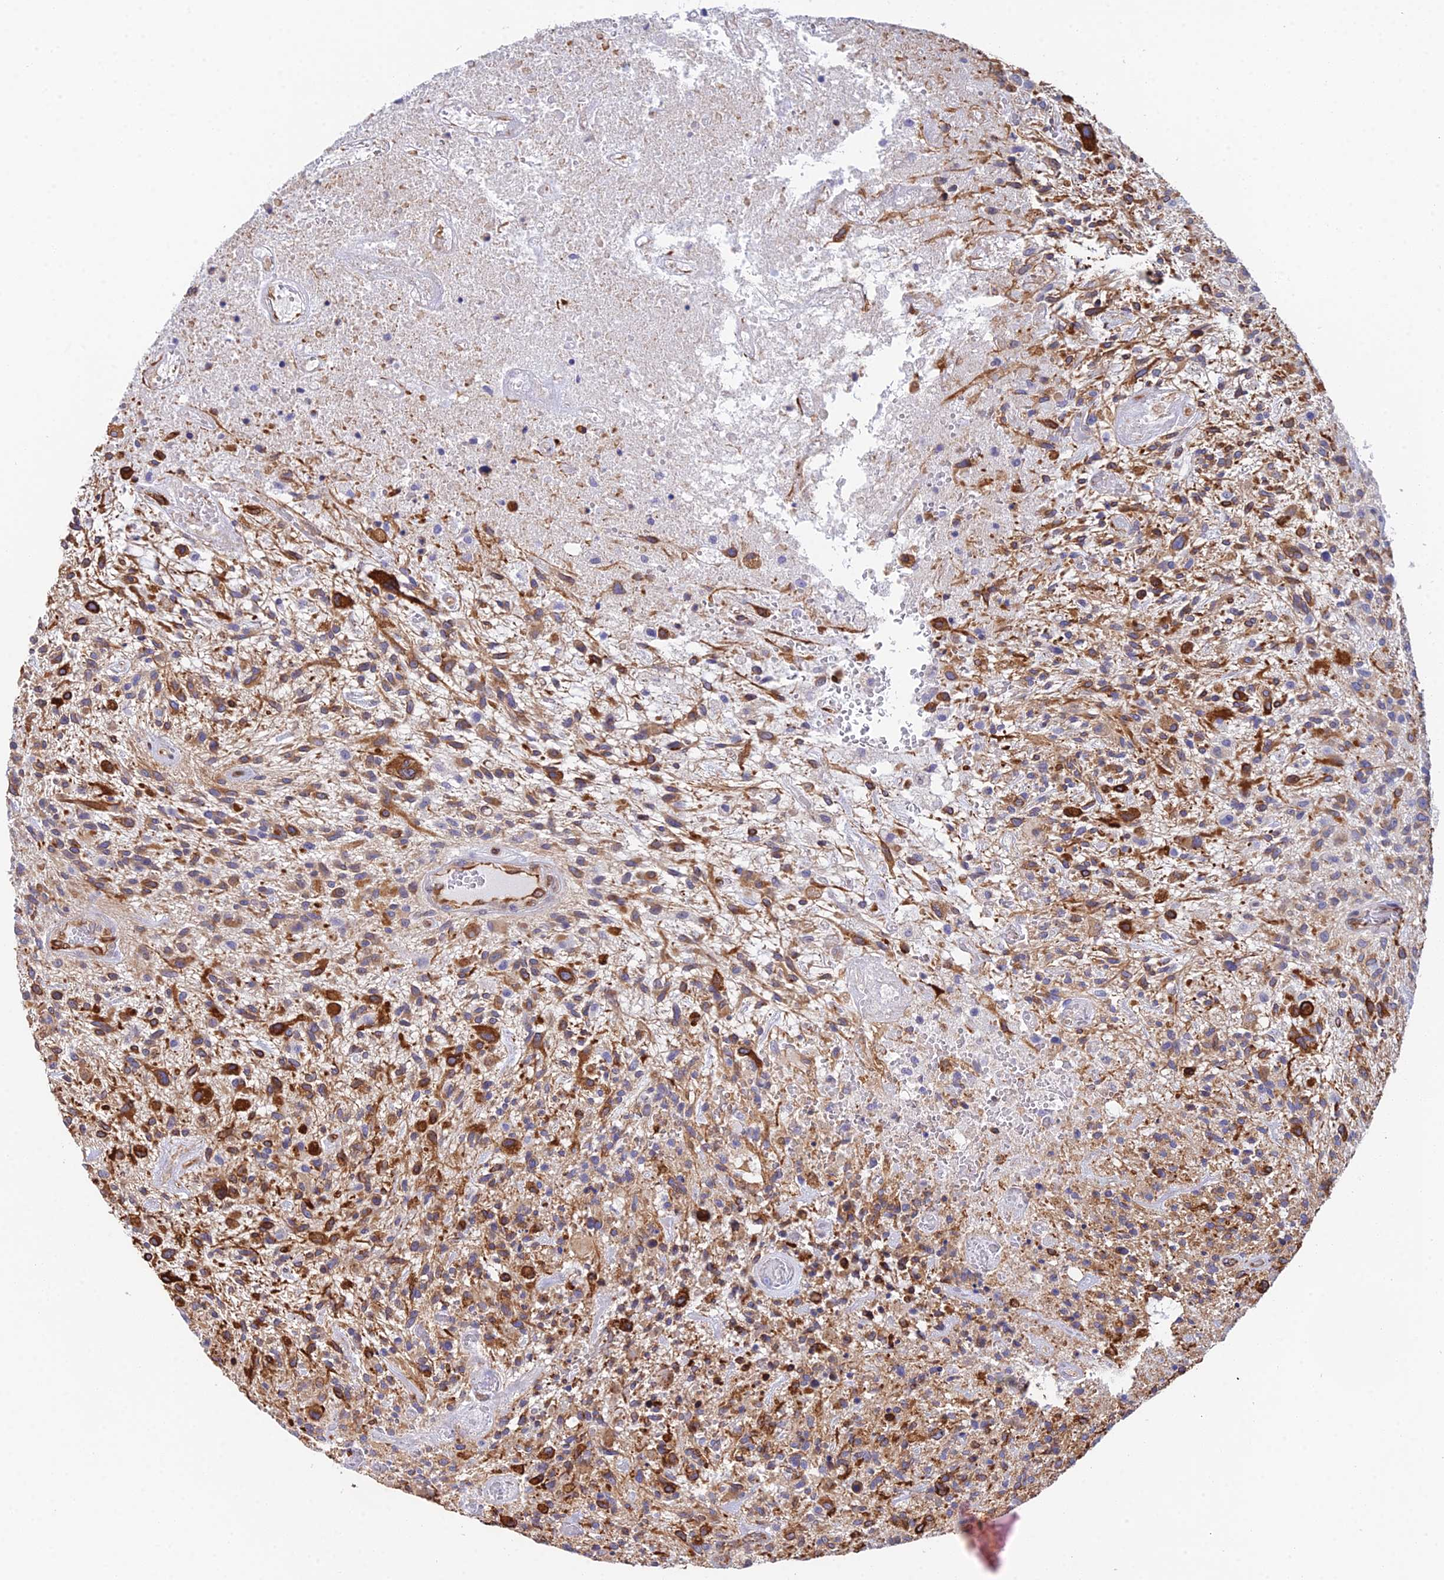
{"staining": {"intensity": "strong", "quantity": "25%-75%", "location": "cytoplasmic/membranous"}, "tissue": "glioma", "cell_type": "Tumor cells", "image_type": "cancer", "snomed": [{"axis": "morphology", "description": "Glioma, malignant, High grade"}, {"axis": "topography", "description": "Brain"}], "caption": "Glioma stained with DAB (3,3'-diaminobenzidine) IHC reveals high levels of strong cytoplasmic/membranous positivity in about 25%-75% of tumor cells.", "gene": "MXRA7", "patient": {"sex": "male", "age": 47}}